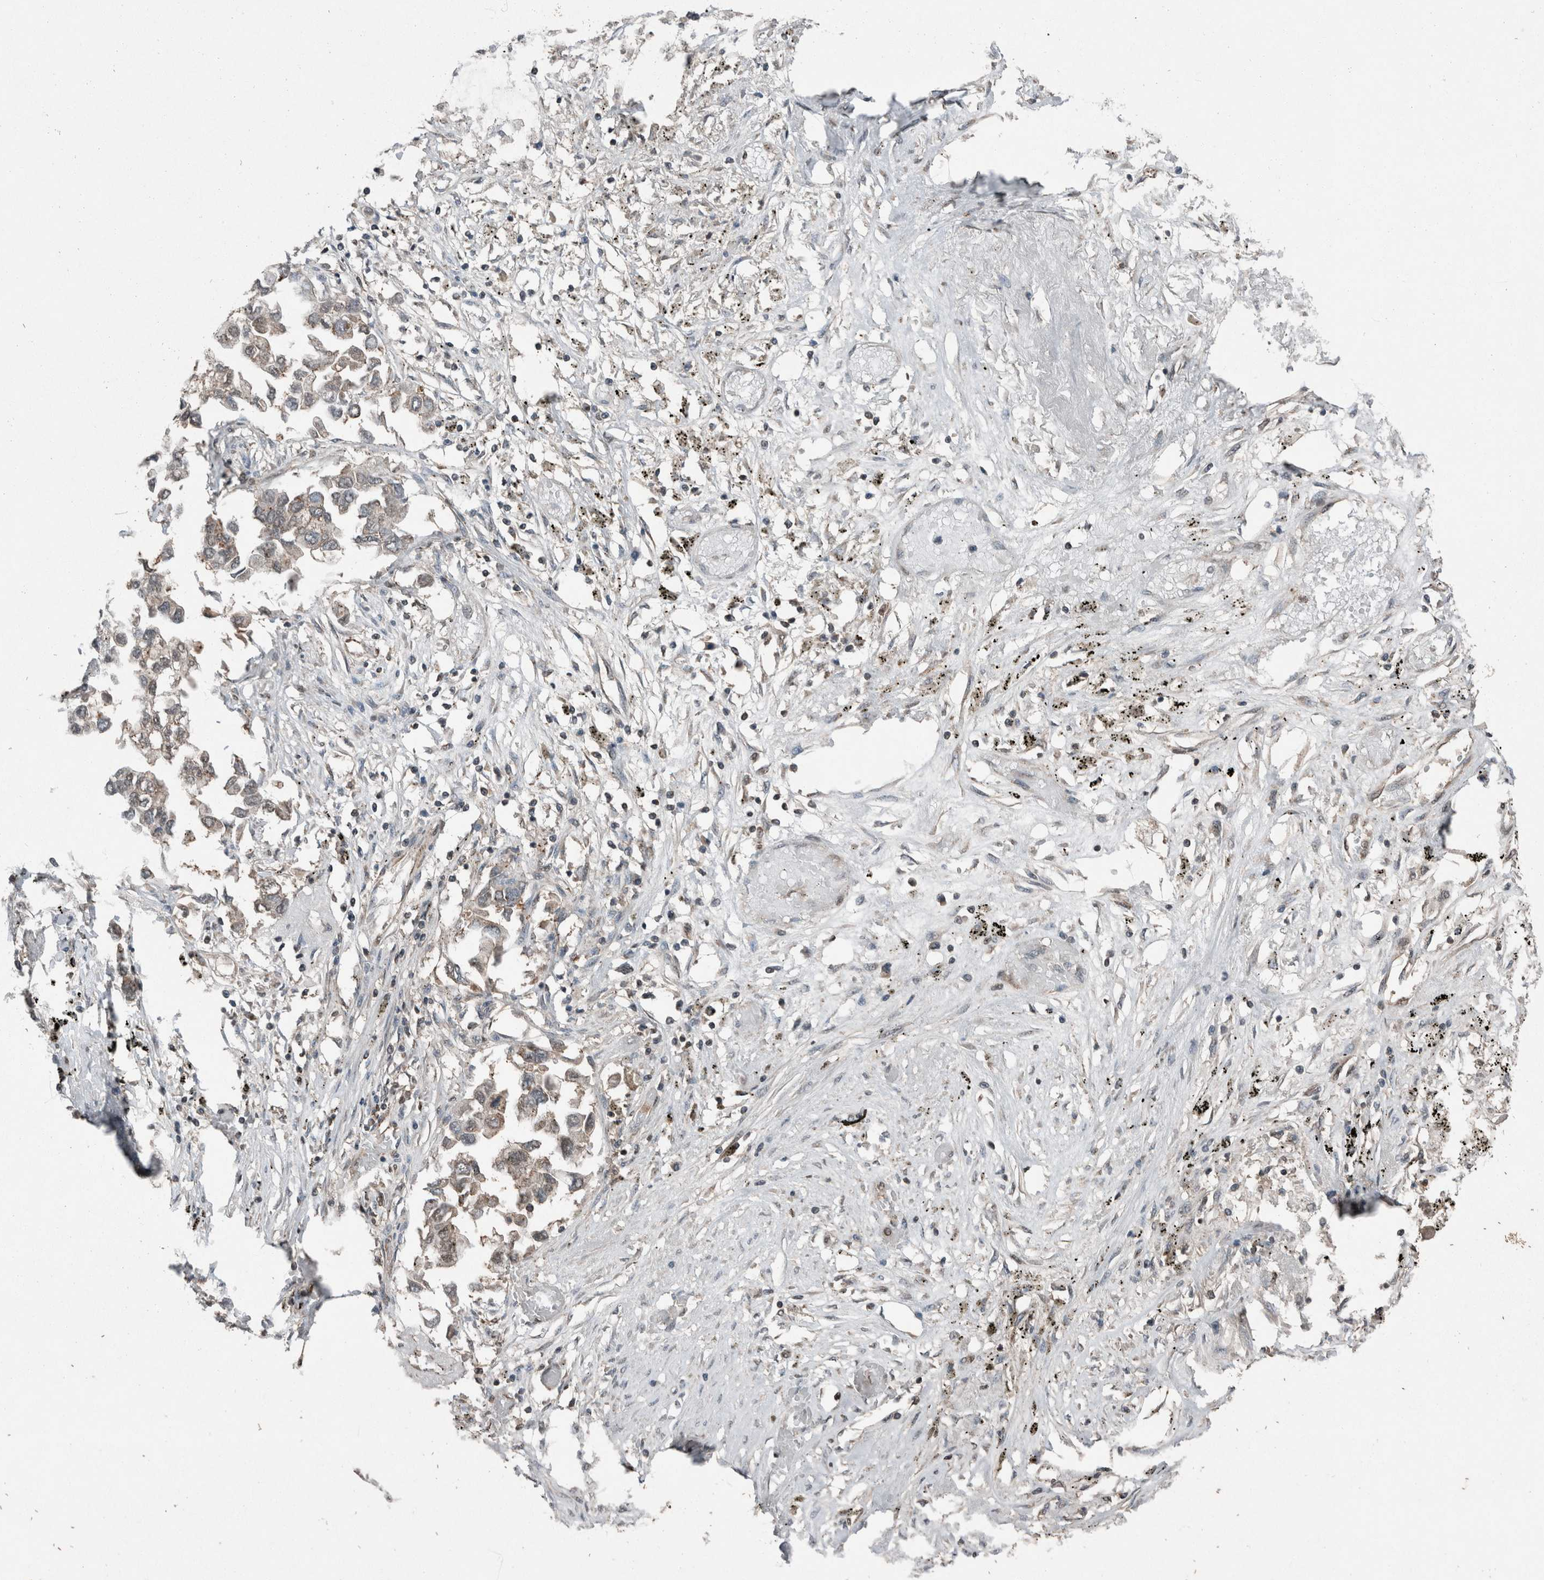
{"staining": {"intensity": "weak", "quantity": "<25%", "location": "cytoplasmic/membranous"}, "tissue": "lung cancer", "cell_type": "Tumor cells", "image_type": "cancer", "snomed": [{"axis": "morphology", "description": "Inflammation, NOS"}, {"axis": "morphology", "description": "Adenocarcinoma, NOS"}, {"axis": "topography", "description": "Lung"}], "caption": "Human lung cancer stained for a protein using immunohistochemistry (IHC) reveals no expression in tumor cells.", "gene": "MYO1E", "patient": {"sex": "male", "age": 63}}